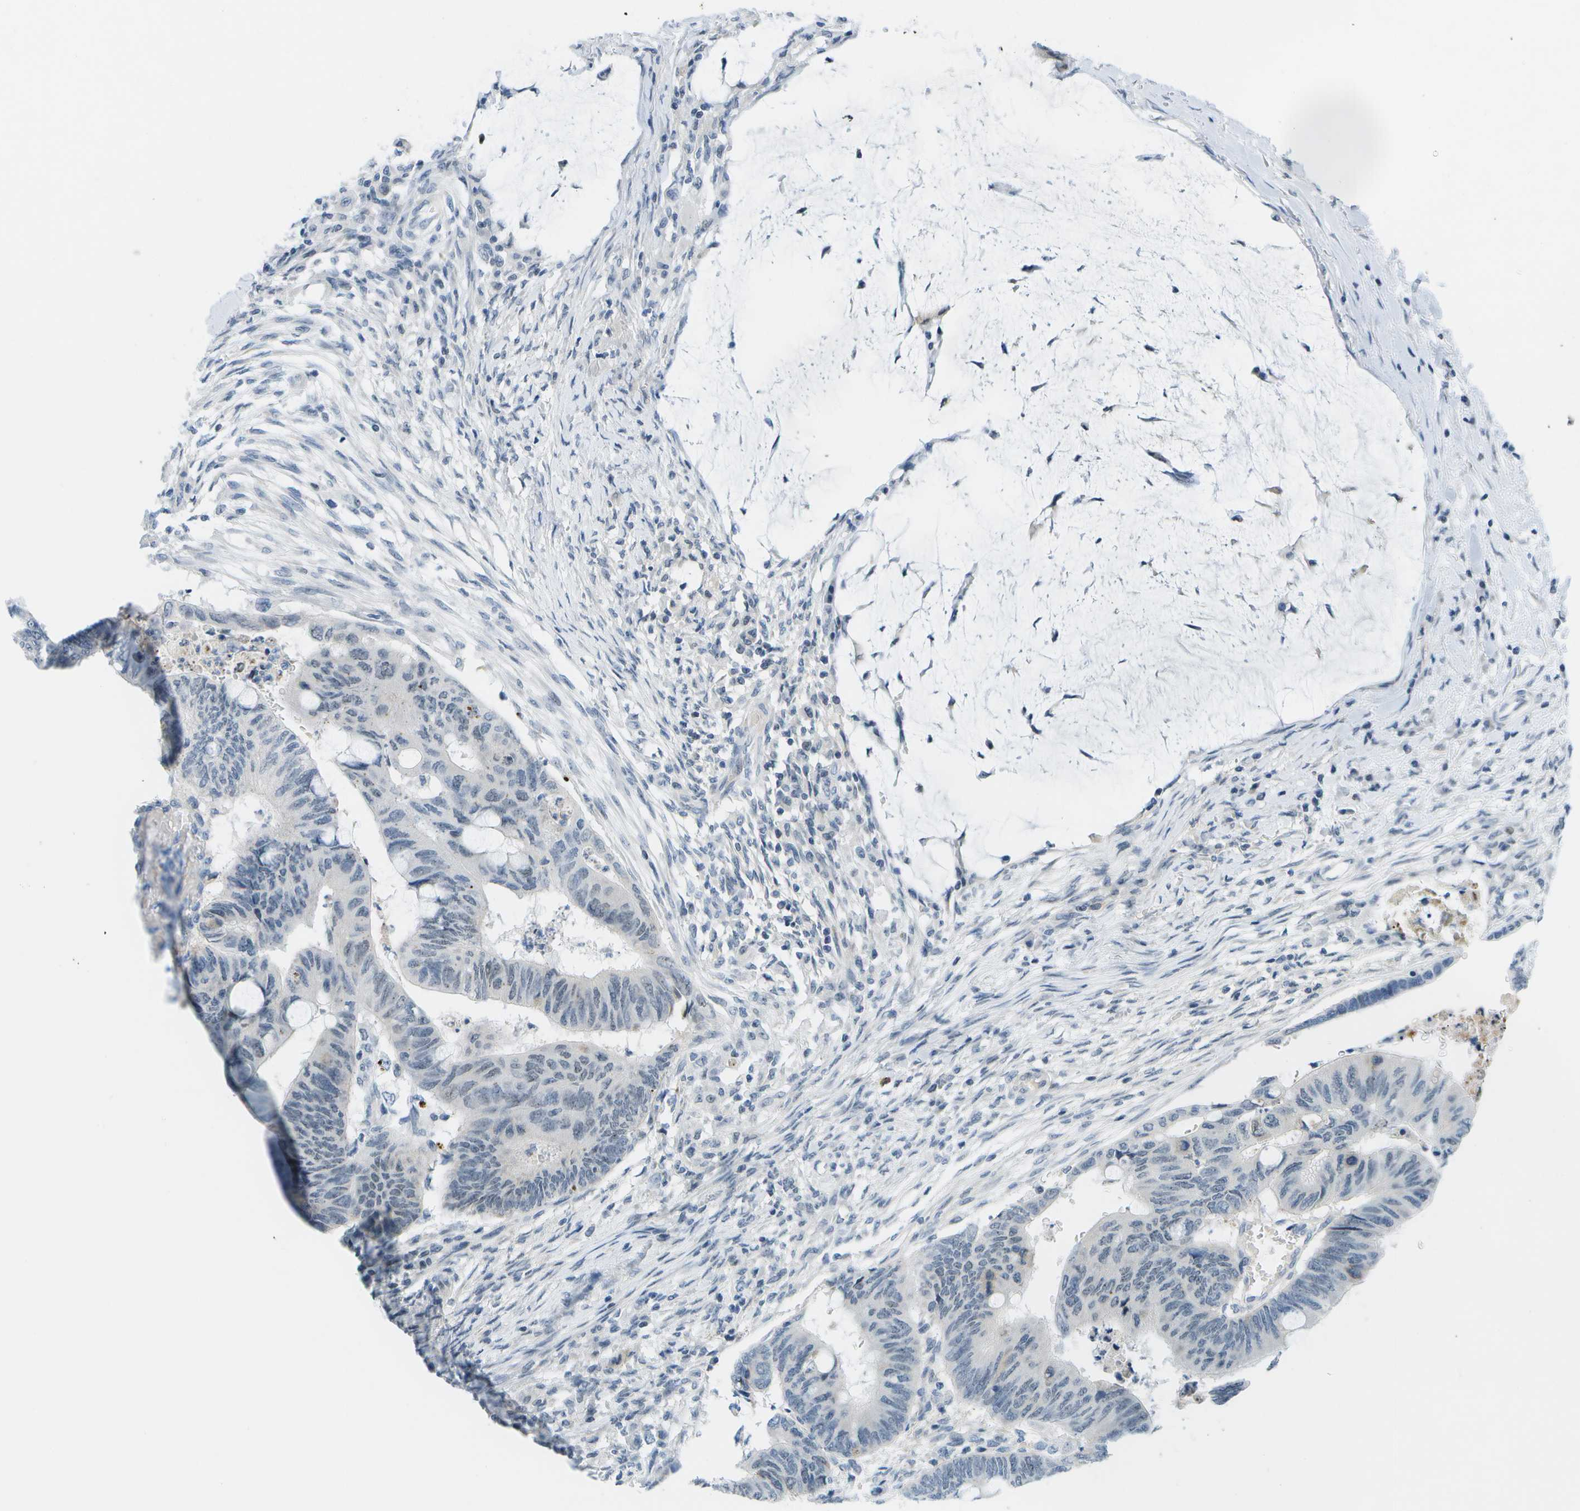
{"staining": {"intensity": "weak", "quantity": "25%-75%", "location": "nuclear"}, "tissue": "colorectal cancer", "cell_type": "Tumor cells", "image_type": "cancer", "snomed": [{"axis": "morphology", "description": "Normal tissue, NOS"}, {"axis": "morphology", "description": "Adenocarcinoma, NOS"}, {"axis": "topography", "description": "Rectum"}, {"axis": "topography", "description": "Peripheral nerve tissue"}], "caption": "The immunohistochemical stain labels weak nuclear staining in tumor cells of adenocarcinoma (colorectal) tissue.", "gene": "PITHD1", "patient": {"sex": "male", "age": 92}}